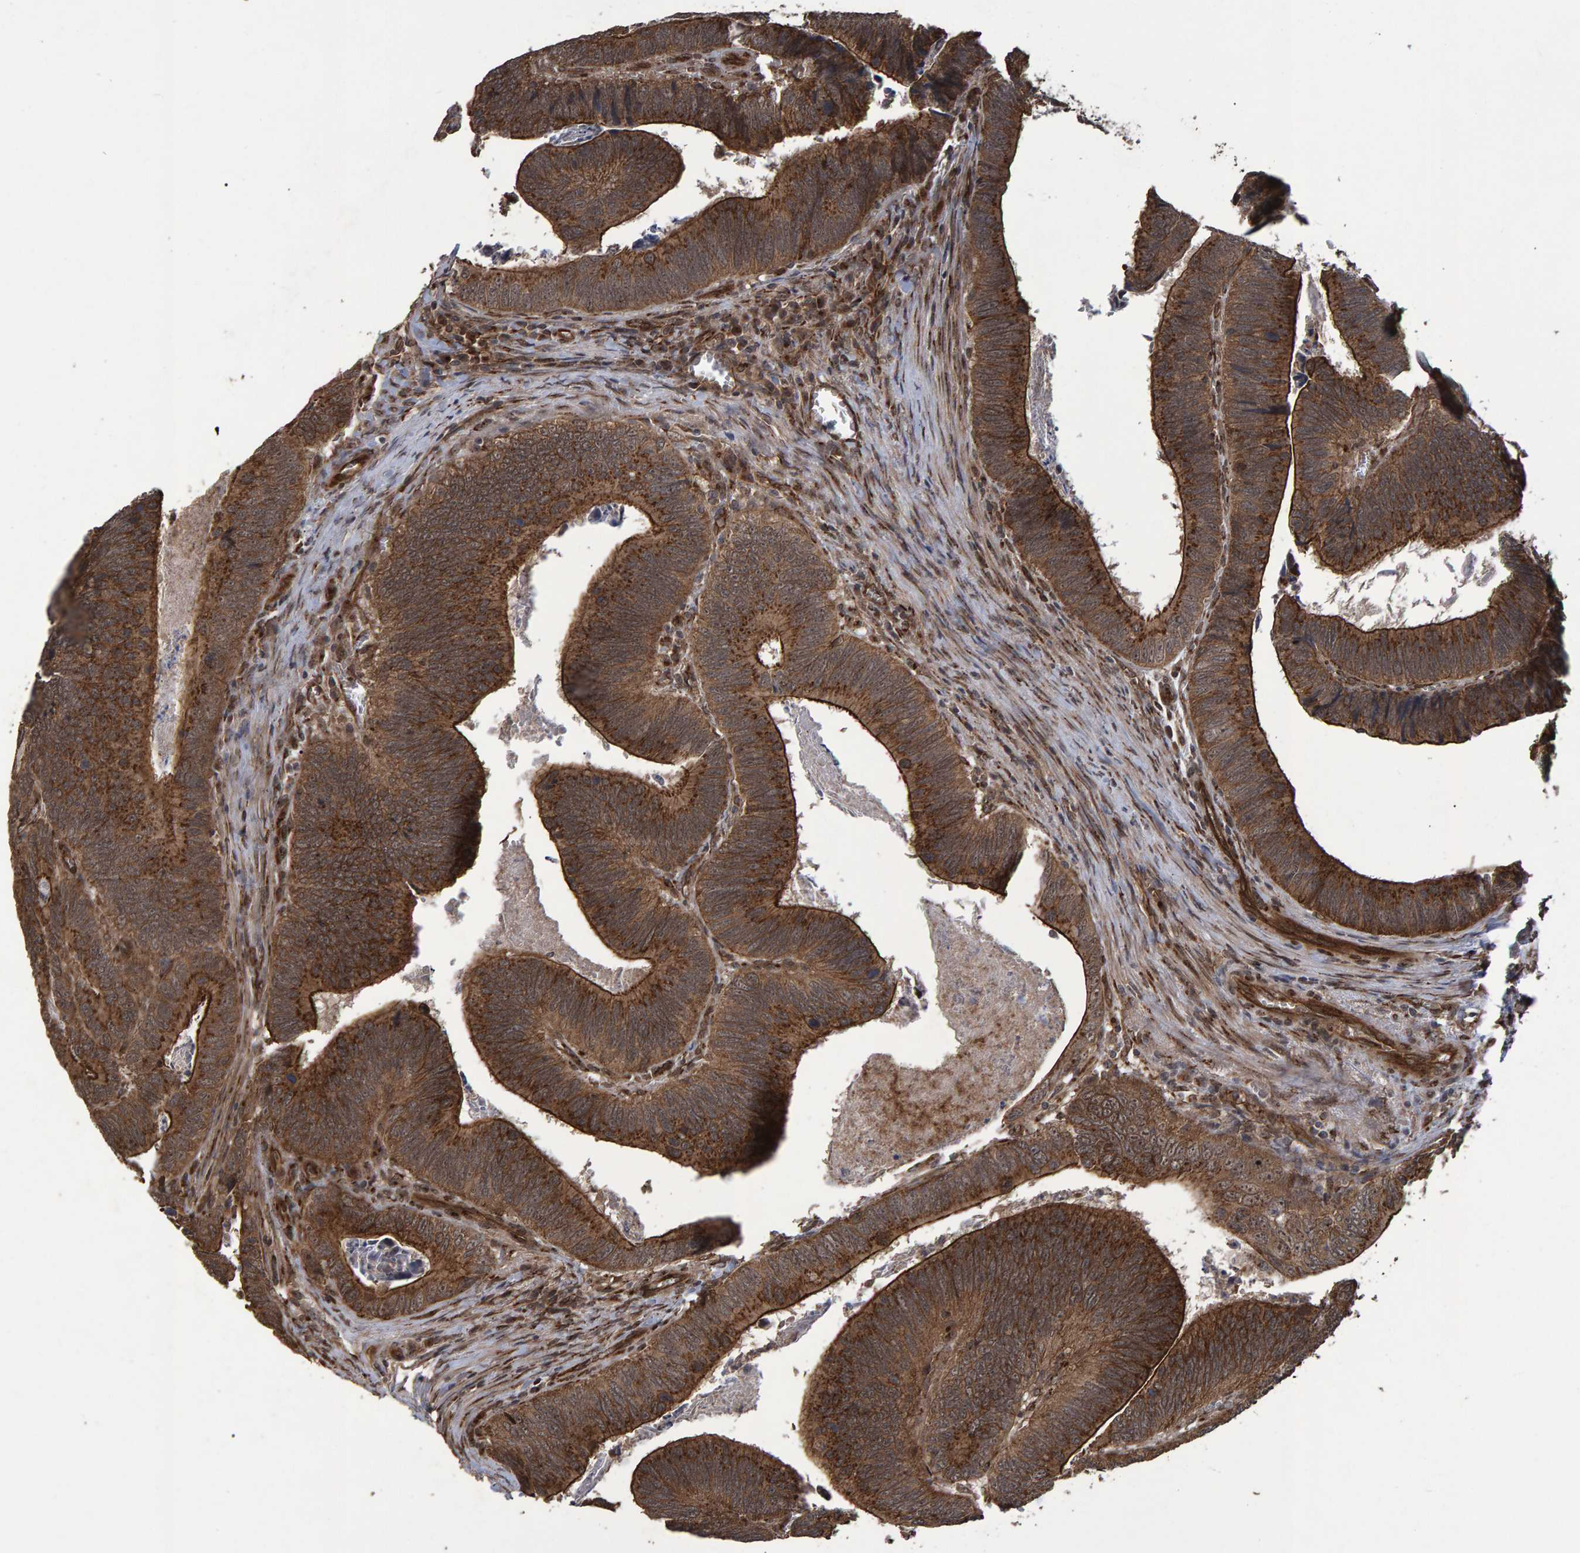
{"staining": {"intensity": "strong", "quantity": ">75%", "location": "cytoplasmic/membranous"}, "tissue": "colorectal cancer", "cell_type": "Tumor cells", "image_type": "cancer", "snomed": [{"axis": "morphology", "description": "Inflammation, NOS"}, {"axis": "morphology", "description": "Adenocarcinoma, NOS"}, {"axis": "topography", "description": "Colon"}], "caption": "Immunohistochemistry (DAB (3,3'-diaminobenzidine)) staining of human colorectal adenocarcinoma exhibits strong cytoplasmic/membranous protein expression in approximately >75% of tumor cells.", "gene": "TRIM68", "patient": {"sex": "male", "age": 72}}